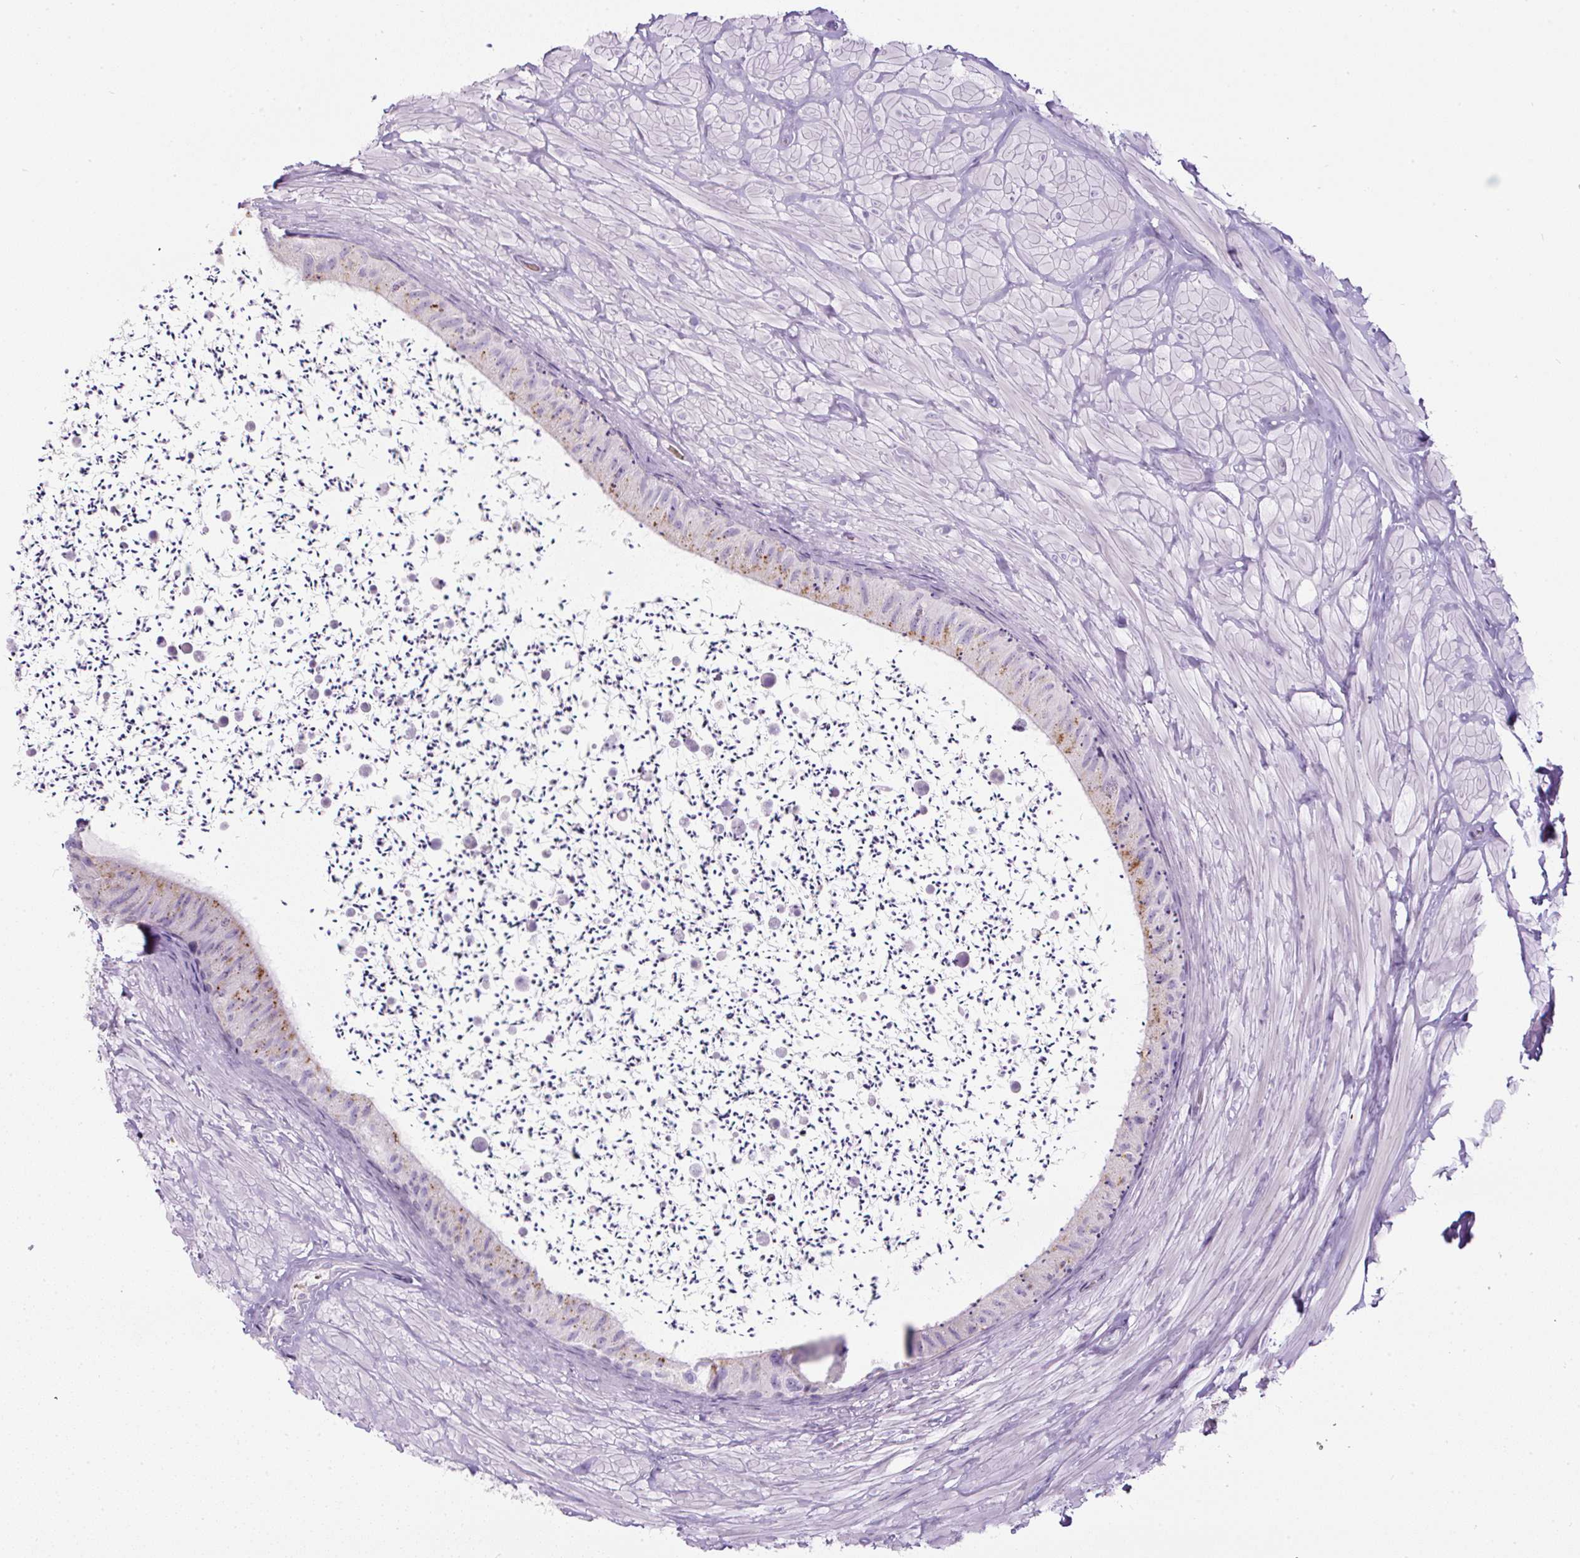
{"staining": {"intensity": "moderate", "quantity": "<25%", "location": "cytoplasmic/membranous"}, "tissue": "epididymis", "cell_type": "Glandular cells", "image_type": "normal", "snomed": [{"axis": "morphology", "description": "Normal tissue, NOS"}, {"axis": "topography", "description": "Epididymis"}, {"axis": "topography", "description": "Peripheral nerve tissue"}], "caption": "DAB (3,3'-diaminobenzidine) immunohistochemical staining of benign human epididymis reveals moderate cytoplasmic/membranous protein expression in about <25% of glandular cells.", "gene": "FGFBP3", "patient": {"sex": "male", "age": 32}}